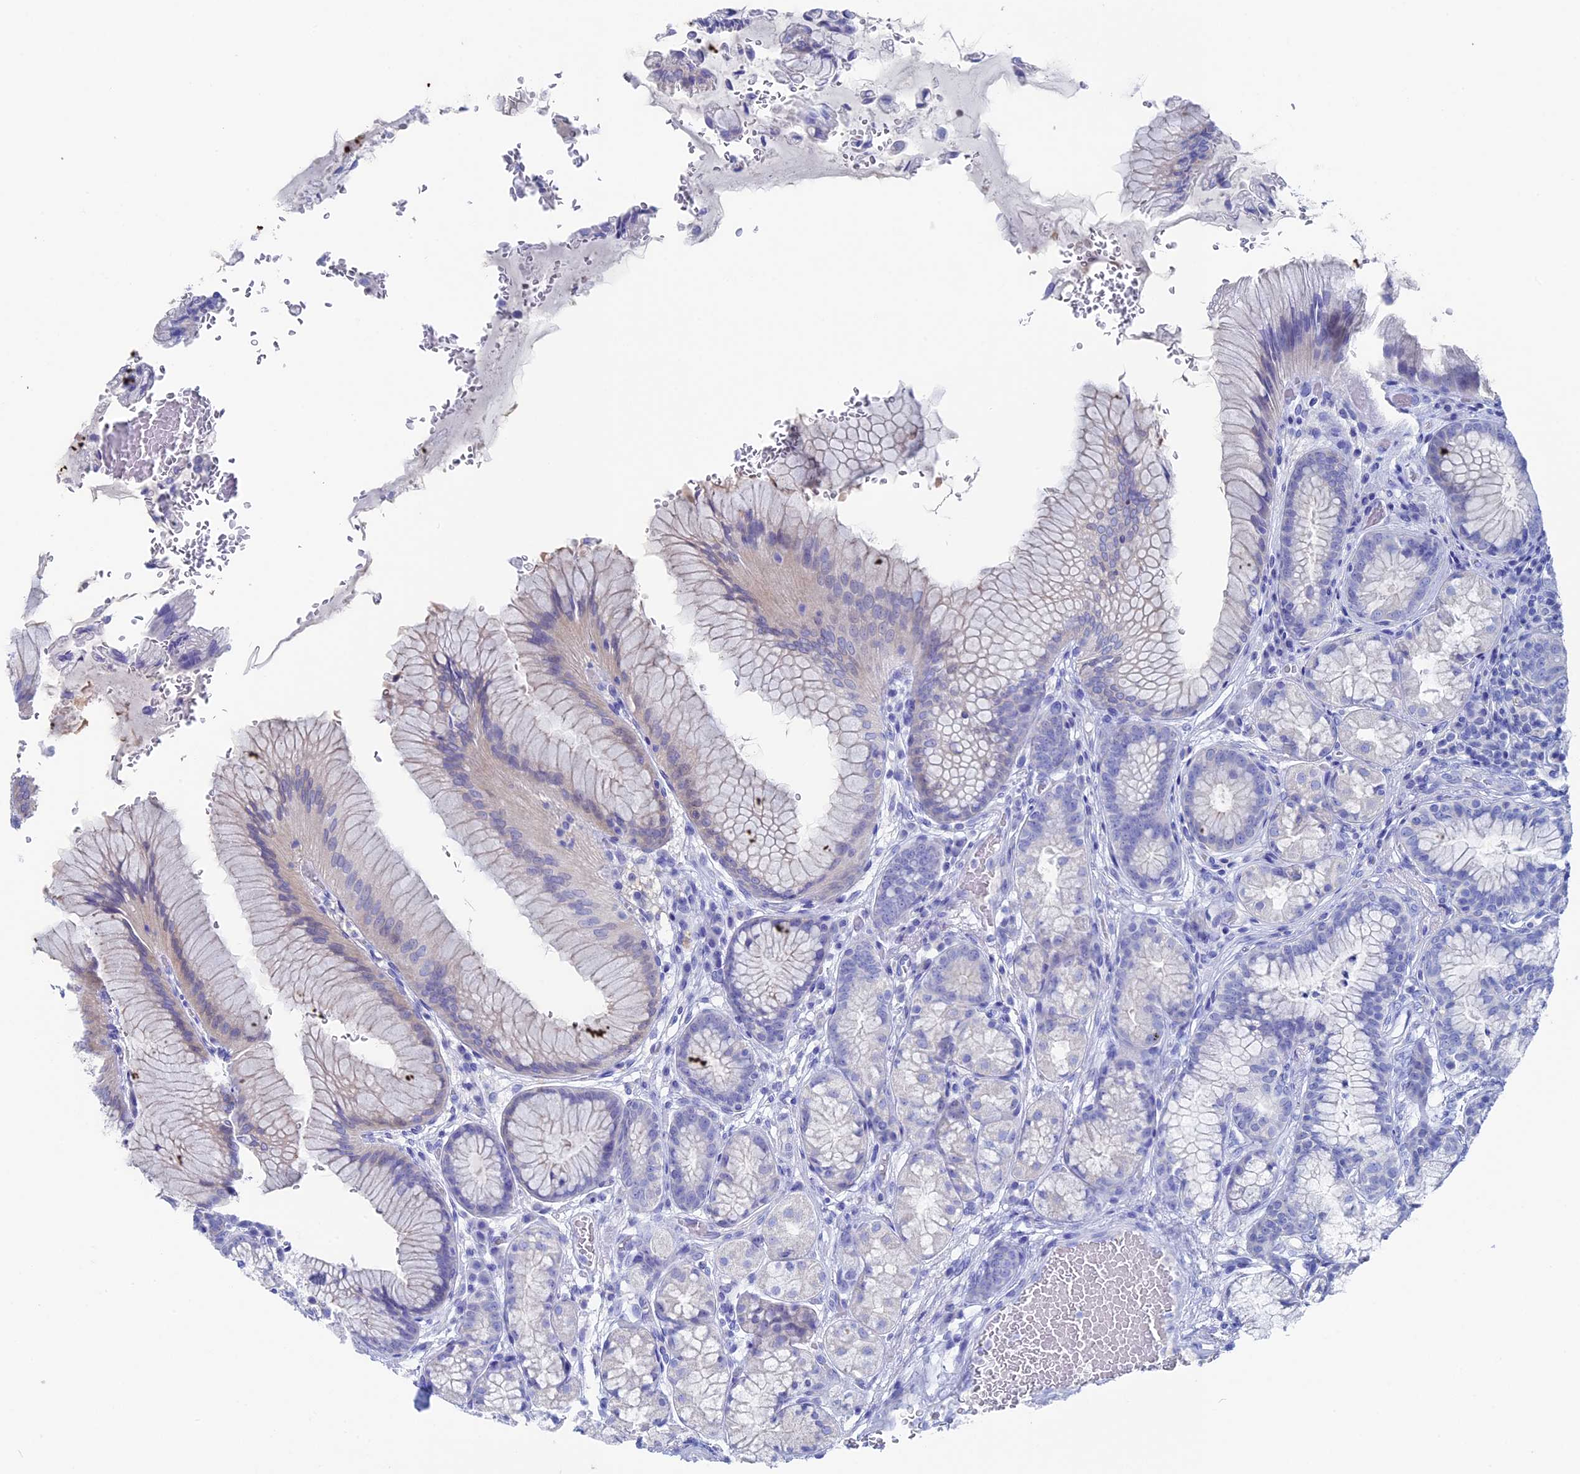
{"staining": {"intensity": "negative", "quantity": "none", "location": "none"}, "tissue": "stomach", "cell_type": "Glandular cells", "image_type": "normal", "snomed": [{"axis": "morphology", "description": "Normal tissue, NOS"}, {"axis": "topography", "description": "Stomach"}], "caption": "Immunohistochemistry micrograph of benign stomach: stomach stained with DAB demonstrates no significant protein staining in glandular cells. The staining was performed using DAB to visualize the protein expression in brown, while the nuclei were stained in blue with hematoxylin (Magnification: 20x).", "gene": "UNC119", "patient": {"sex": "male", "age": 63}}